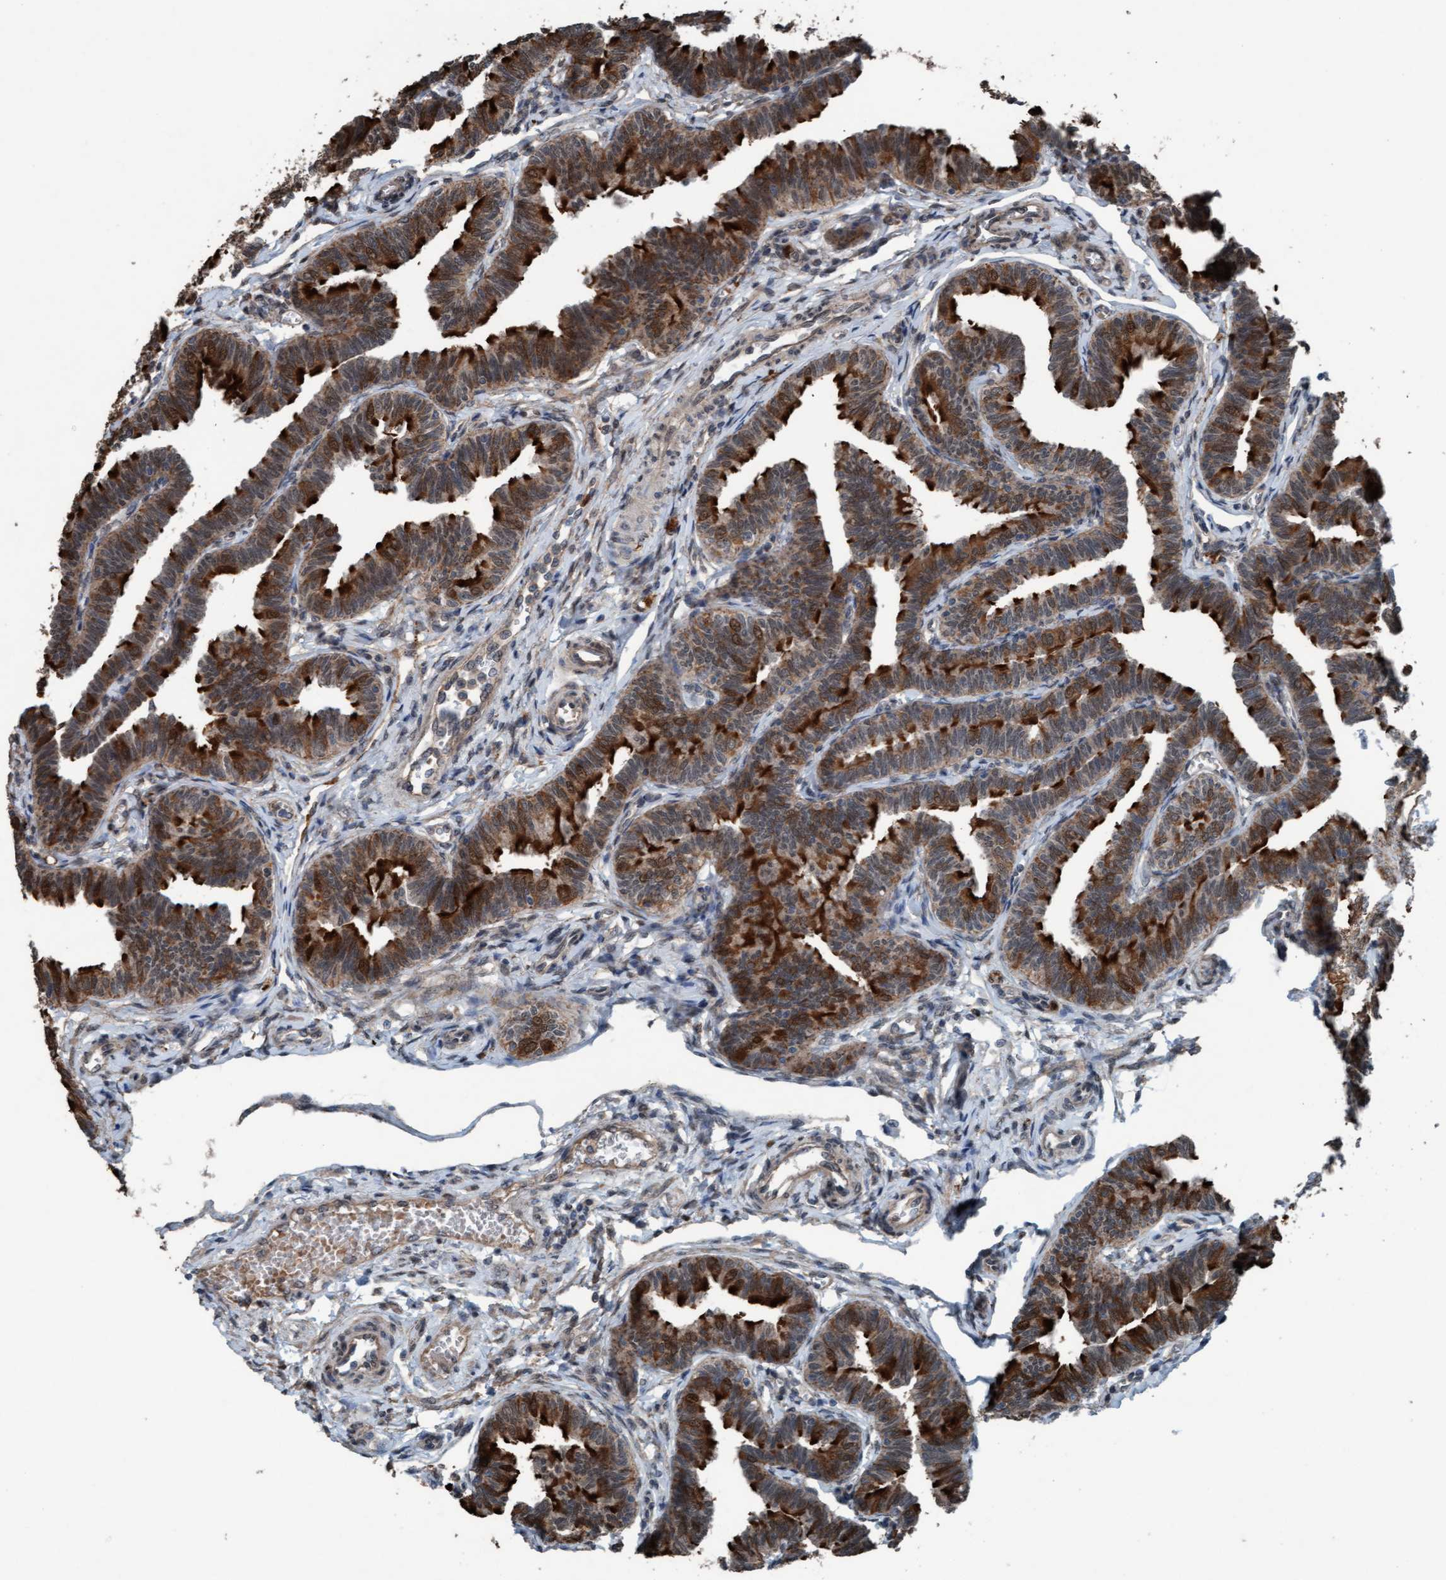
{"staining": {"intensity": "strong", "quantity": ">75%", "location": "cytoplasmic/membranous"}, "tissue": "fallopian tube", "cell_type": "Glandular cells", "image_type": "normal", "snomed": [{"axis": "morphology", "description": "Normal tissue, NOS"}, {"axis": "topography", "description": "Fallopian tube"}, {"axis": "topography", "description": "Ovary"}], "caption": "Fallopian tube stained for a protein reveals strong cytoplasmic/membranous positivity in glandular cells. (Brightfield microscopy of DAB IHC at high magnification).", "gene": "PLXNB2", "patient": {"sex": "female", "age": 23}}